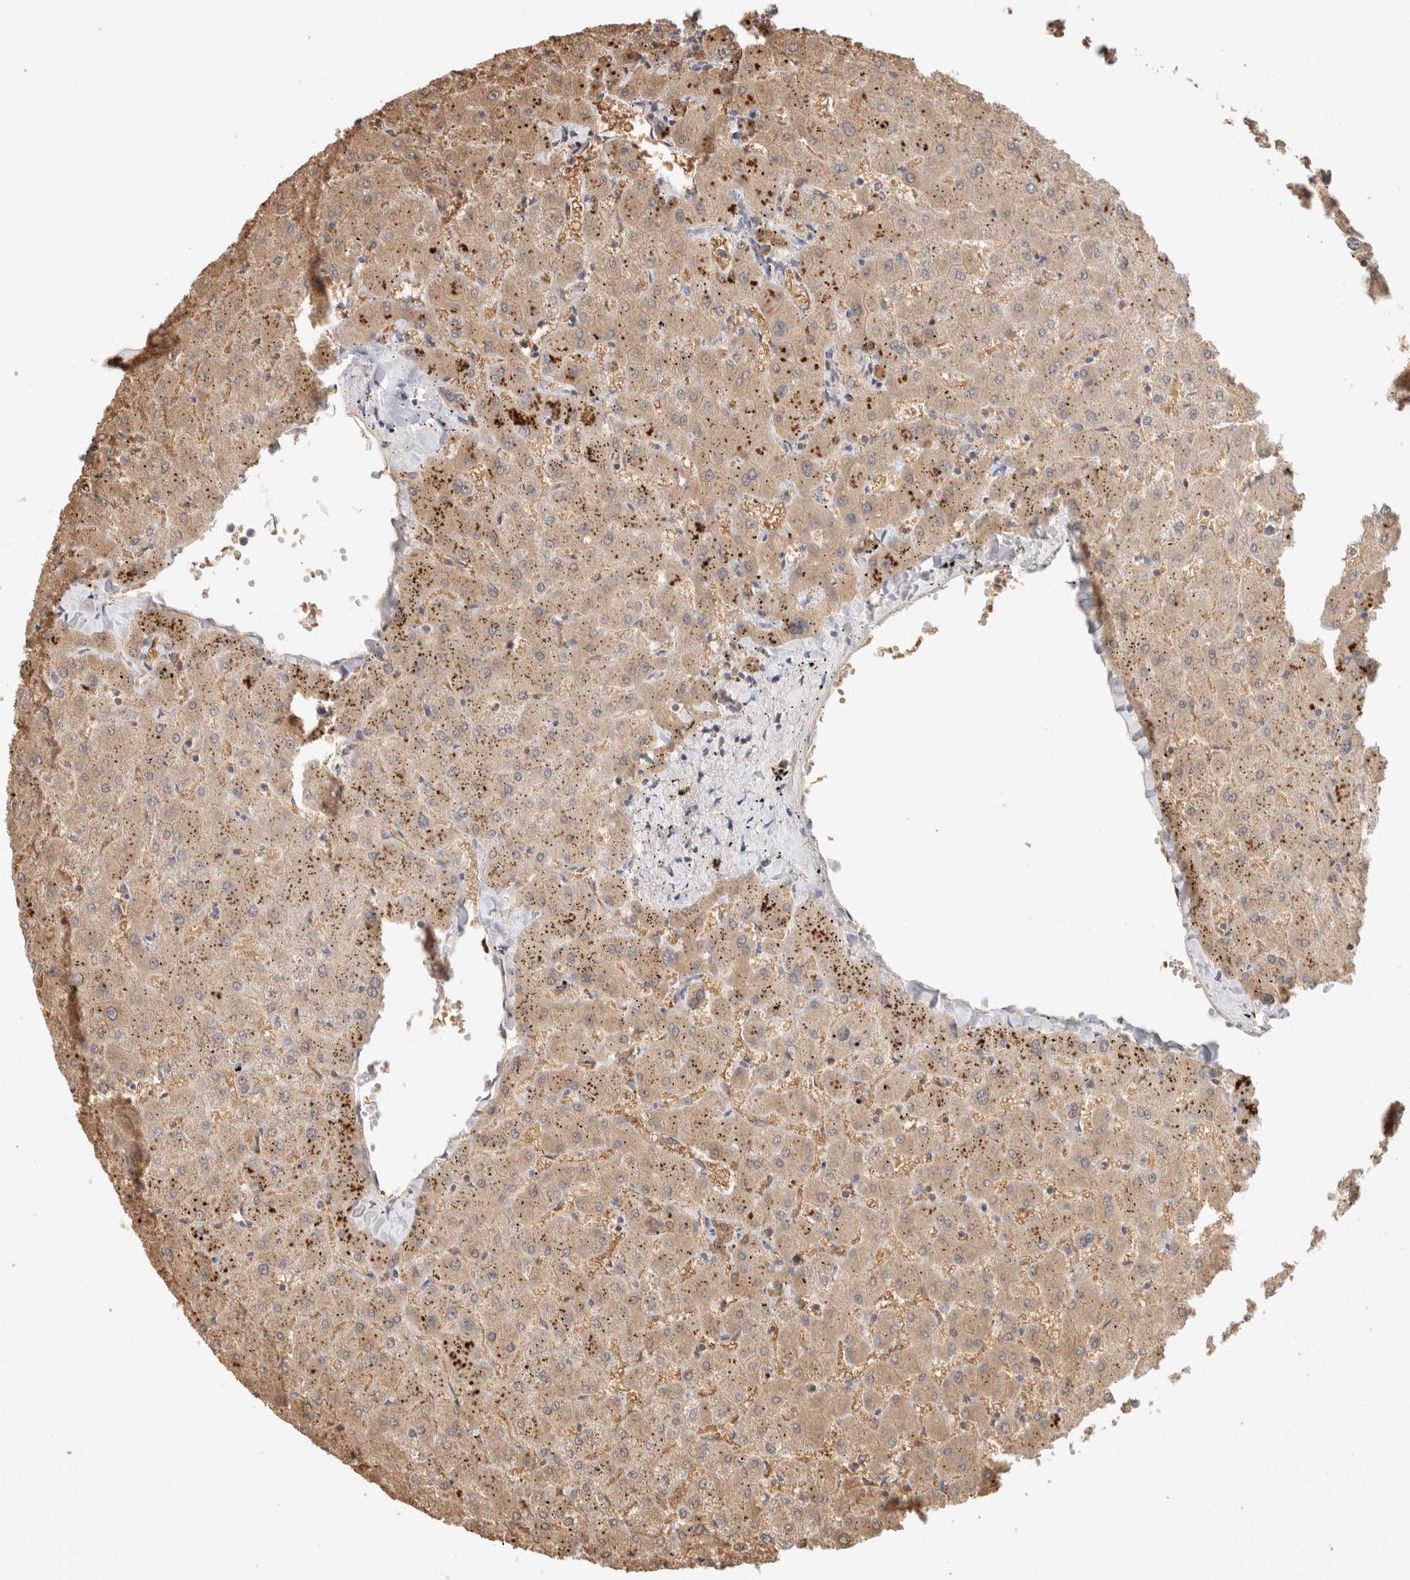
{"staining": {"intensity": "moderate", "quantity": ">75%", "location": "cytoplasmic/membranous"}, "tissue": "liver", "cell_type": "Cholangiocytes", "image_type": "normal", "snomed": [{"axis": "morphology", "description": "Normal tissue, NOS"}, {"axis": "topography", "description": "Liver"}], "caption": "Immunohistochemistry (IHC) histopathology image of unremarkable human liver stained for a protein (brown), which reveals medium levels of moderate cytoplasmic/membranous staining in about >75% of cholangiocytes.", "gene": "CA13", "patient": {"sex": "female", "age": 63}}